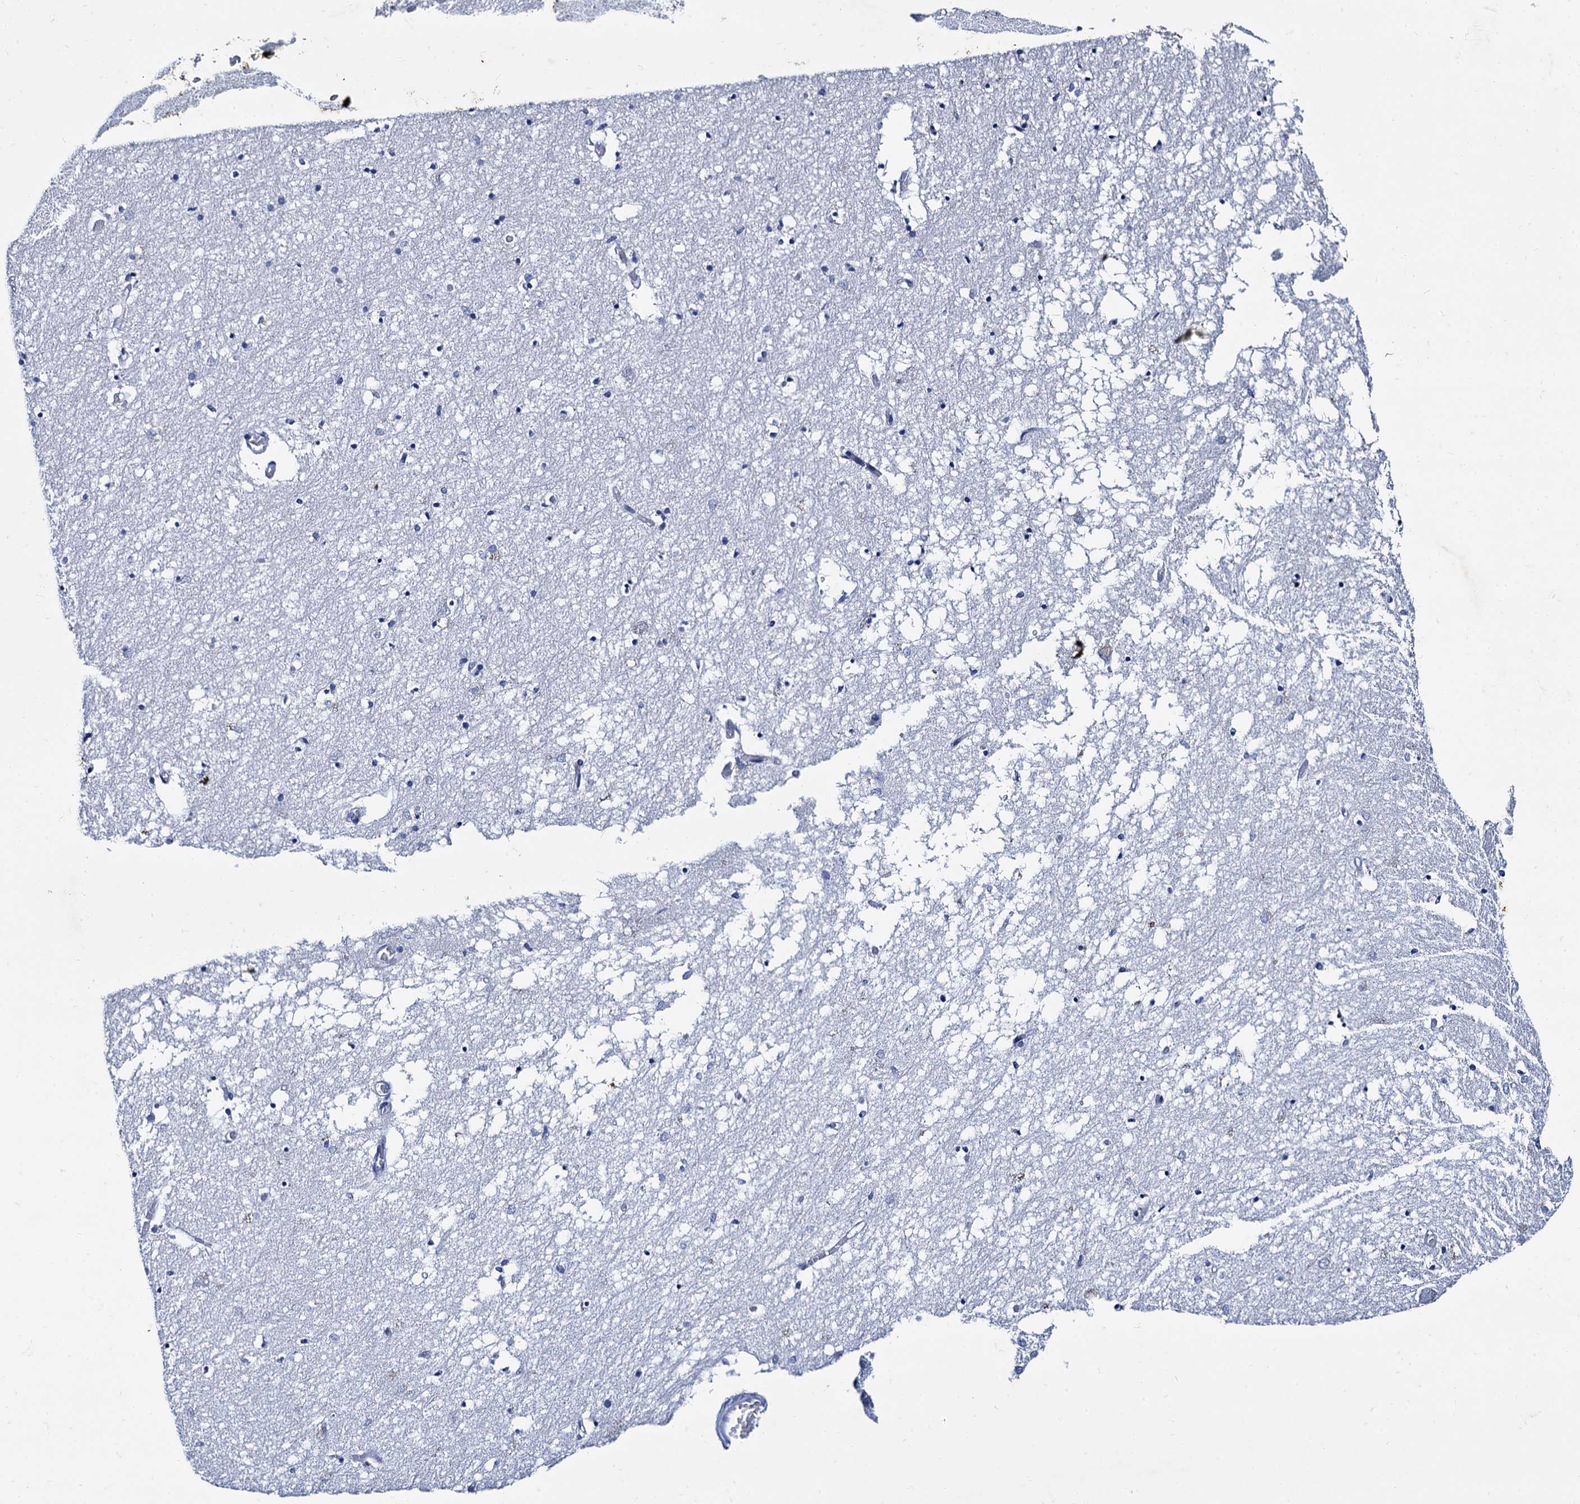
{"staining": {"intensity": "negative", "quantity": "none", "location": "none"}, "tissue": "hippocampus", "cell_type": "Glial cells", "image_type": "normal", "snomed": [{"axis": "morphology", "description": "Normal tissue, NOS"}, {"axis": "topography", "description": "Hippocampus"}], "caption": "Hippocampus stained for a protein using immunohistochemistry (IHC) reveals no expression glial cells.", "gene": "TMEM72", "patient": {"sex": "male", "age": 70}}